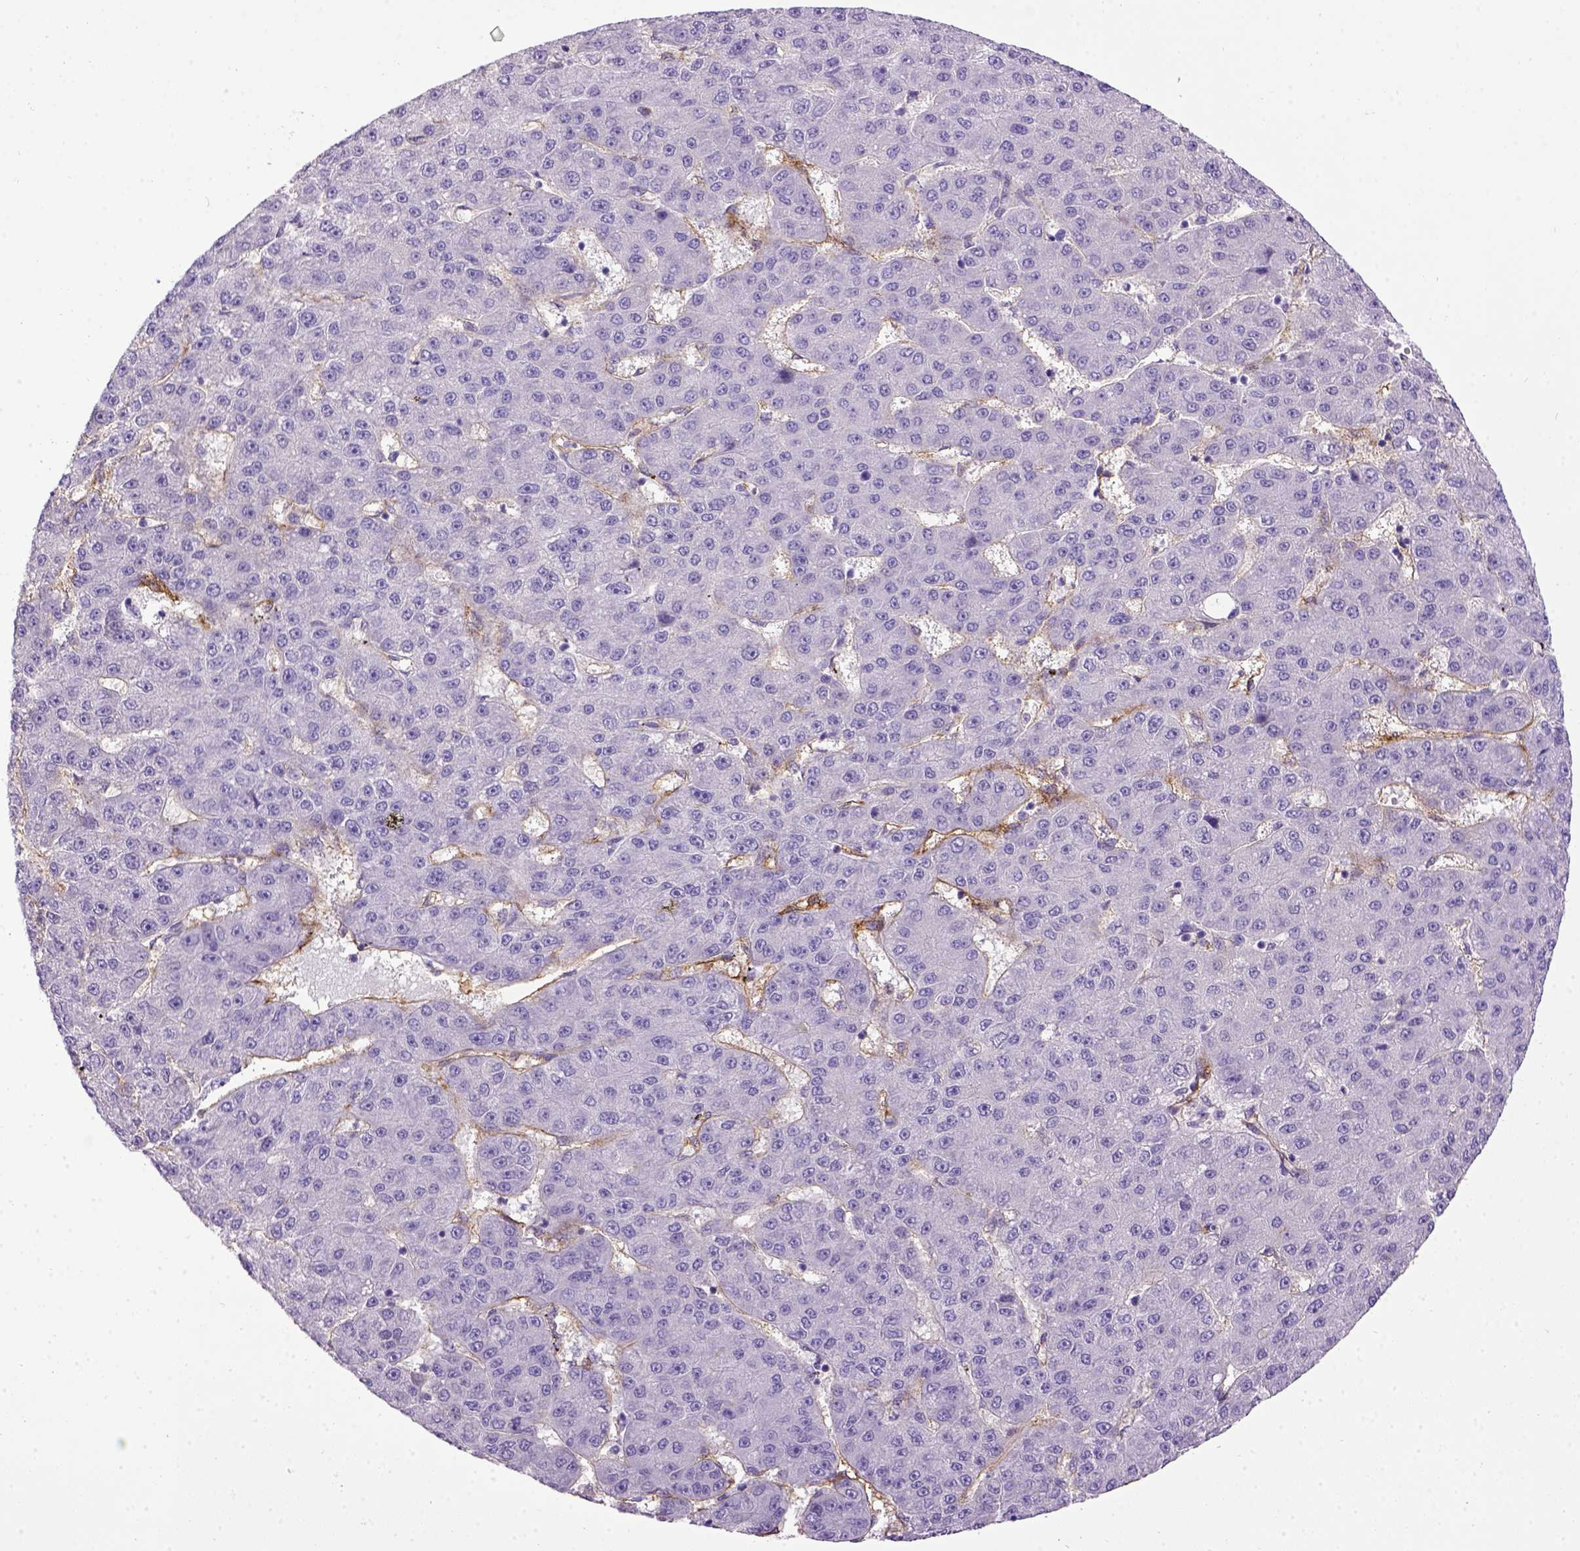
{"staining": {"intensity": "negative", "quantity": "none", "location": "none"}, "tissue": "liver cancer", "cell_type": "Tumor cells", "image_type": "cancer", "snomed": [{"axis": "morphology", "description": "Carcinoma, Hepatocellular, NOS"}, {"axis": "topography", "description": "Liver"}], "caption": "An IHC photomicrograph of liver cancer is shown. There is no staining in tumor cells of liver cancer.", "gene": "ENG", "patient": {"sex": "male", "age": 67}}